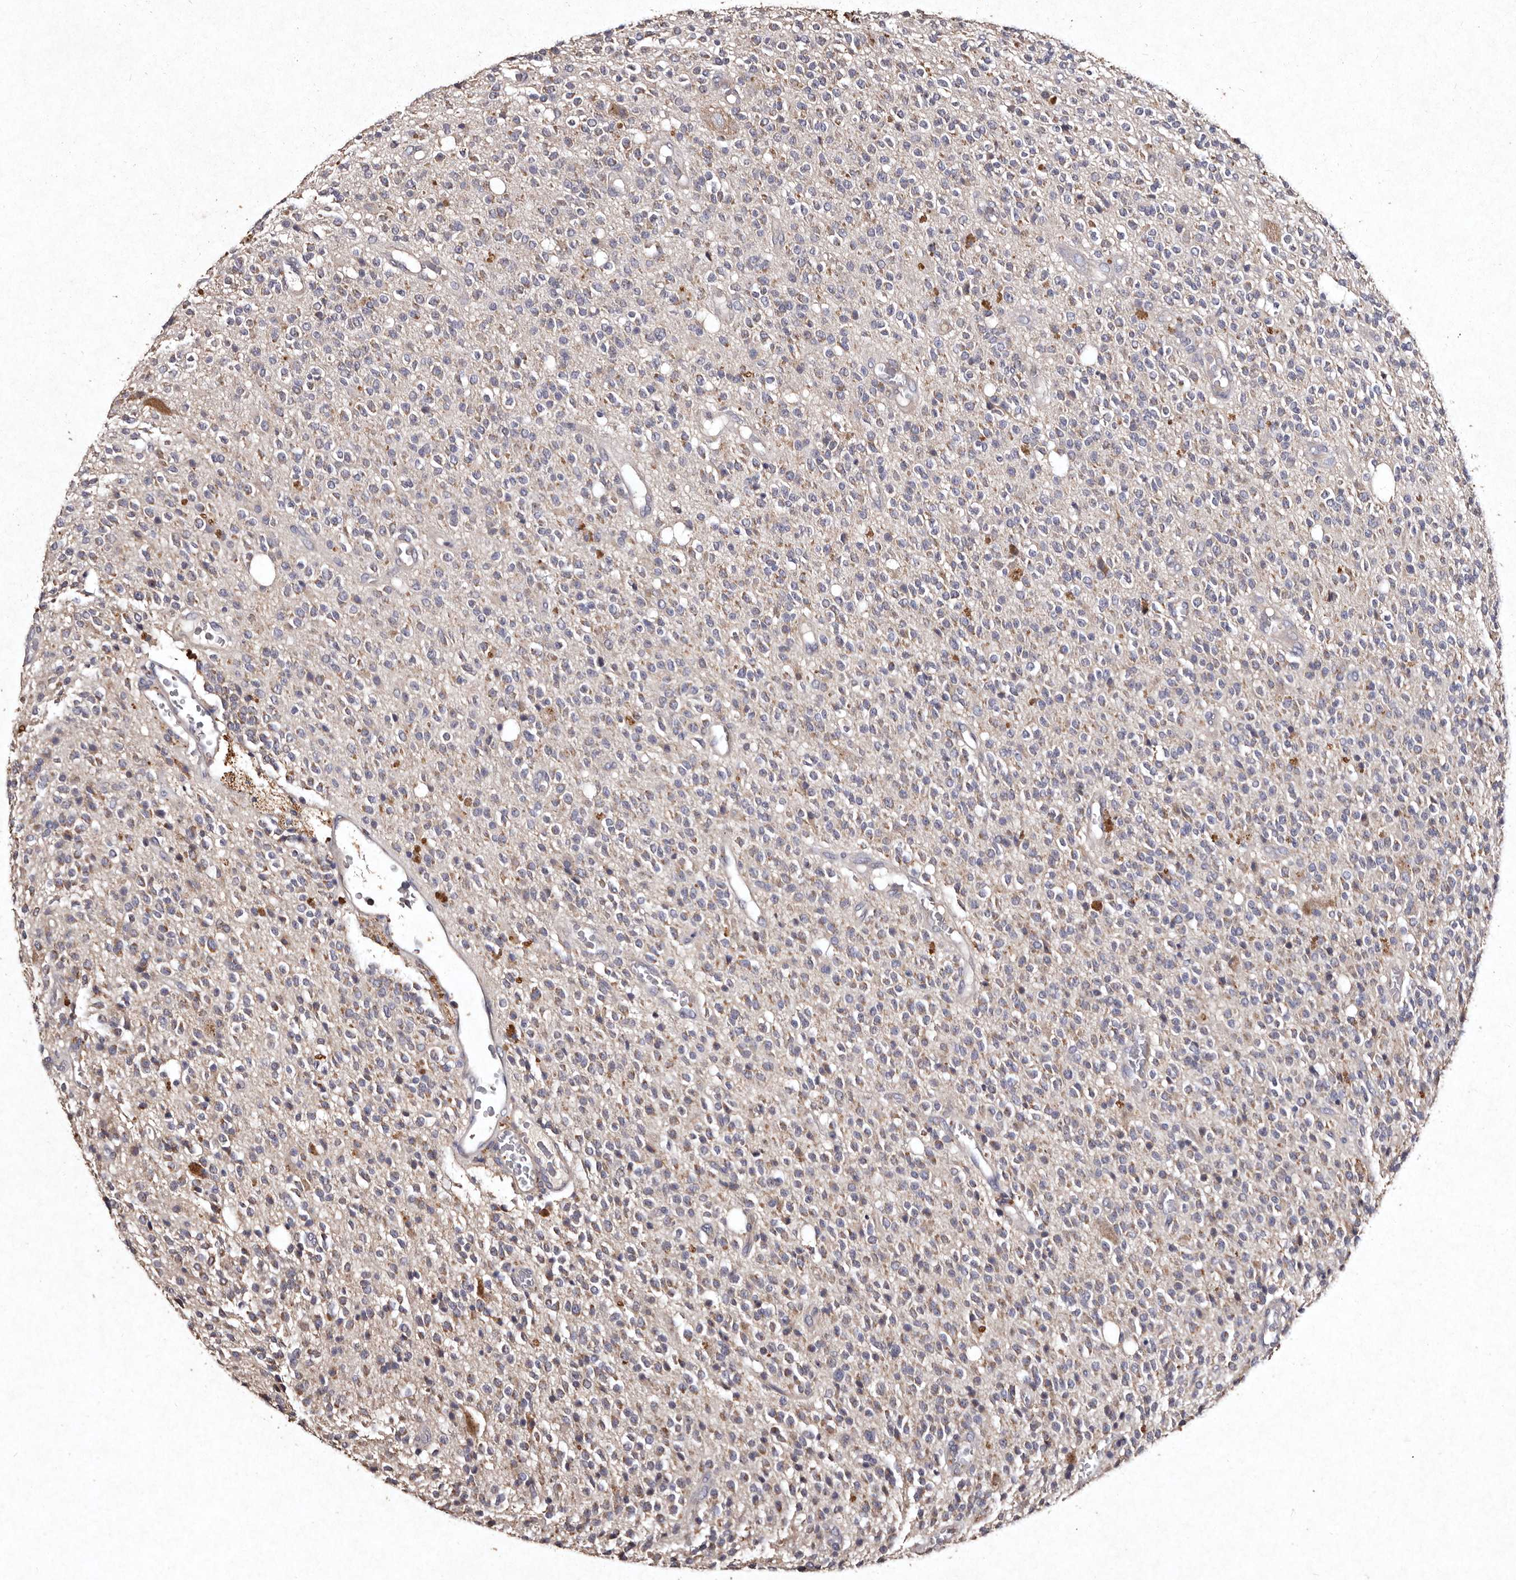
{"staining": {"intensity": "weak", "quantity": "25%-75%", "location": "cytoplasmic/membranous"}, "tissue": "glioma", "cell_type": "Tumor cells", "image_type": "cancer", "snomed": [{"axis": "morphology", "description": "Glioma, malignant, High grade"}, {"axis": "topography", "description": "Brain"}], "caption": "Immunohistochemistry of glioma reveals low levels of weak cytoplasmic/membranous staining in approximately 25%-75% of tumor cells. The staining was performed using DAB to visualize the protein expression in brown, while the nuclei were stained in blue with hematoxylin (Magnification: 20x).", "gene": "TFB1M", "patient": {"sex": "male", "age": 34}}